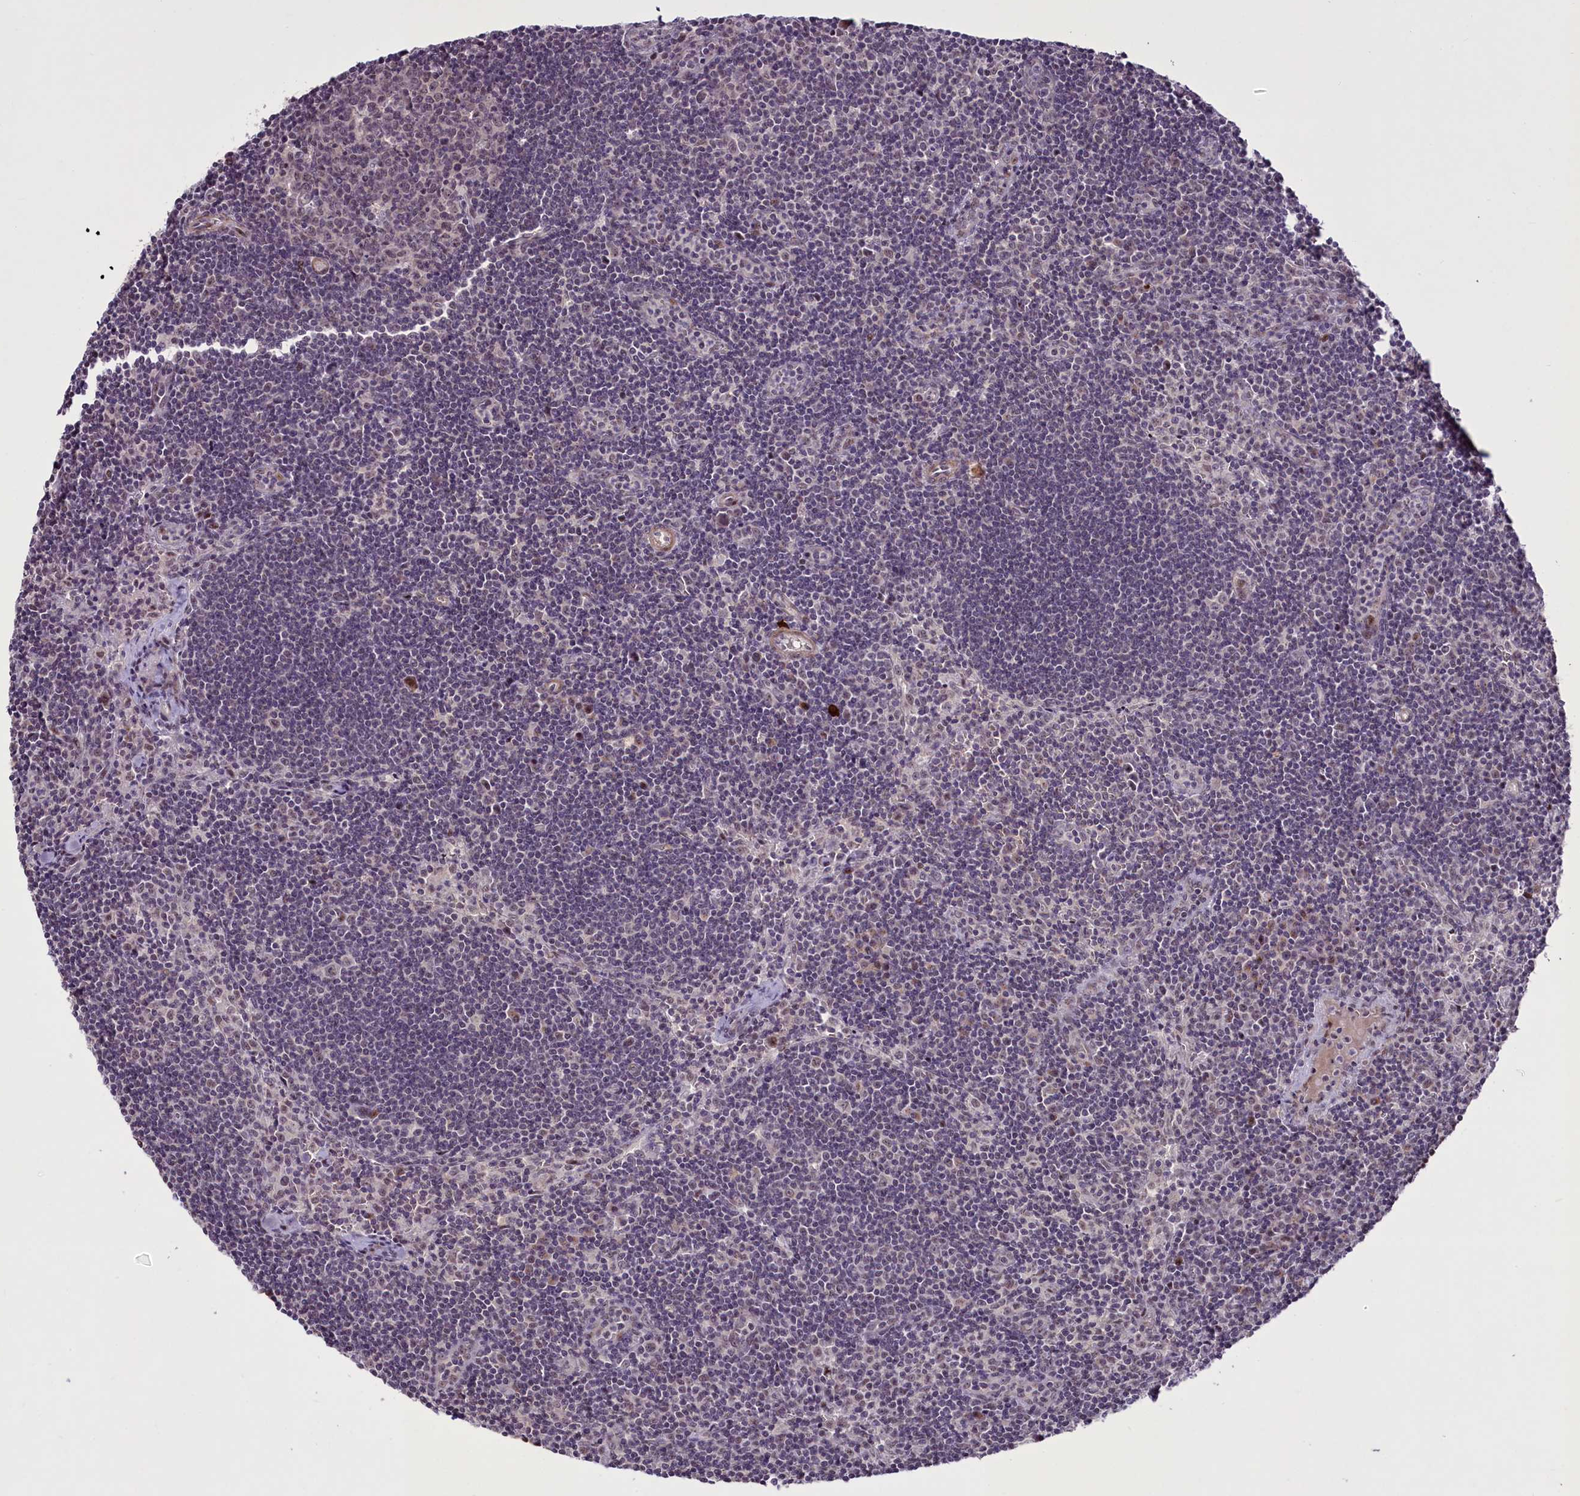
{"staining": {"intensity": "weak", "quantity": "<25%", "location": "nuclear"}, "tissue": "lymph node", "cell_type": "Germinal center cells", "image_type": "normal", "snomed": [{"axis": "morphology", "description": "Normal tissue, NOS"}, {"axis": "topography", "description": "Lymph node"}], "caption": "Immunohistochemistry (IHC) image of normal lymph node: lymph node stained with DAB reveals no significant protein staining in germinal center cells. (Brightfield microscopy of DAB immunohistochemistry at high magnification).", "gene": "SUSD3", "patient": {"sex": "female", "age": 32}}